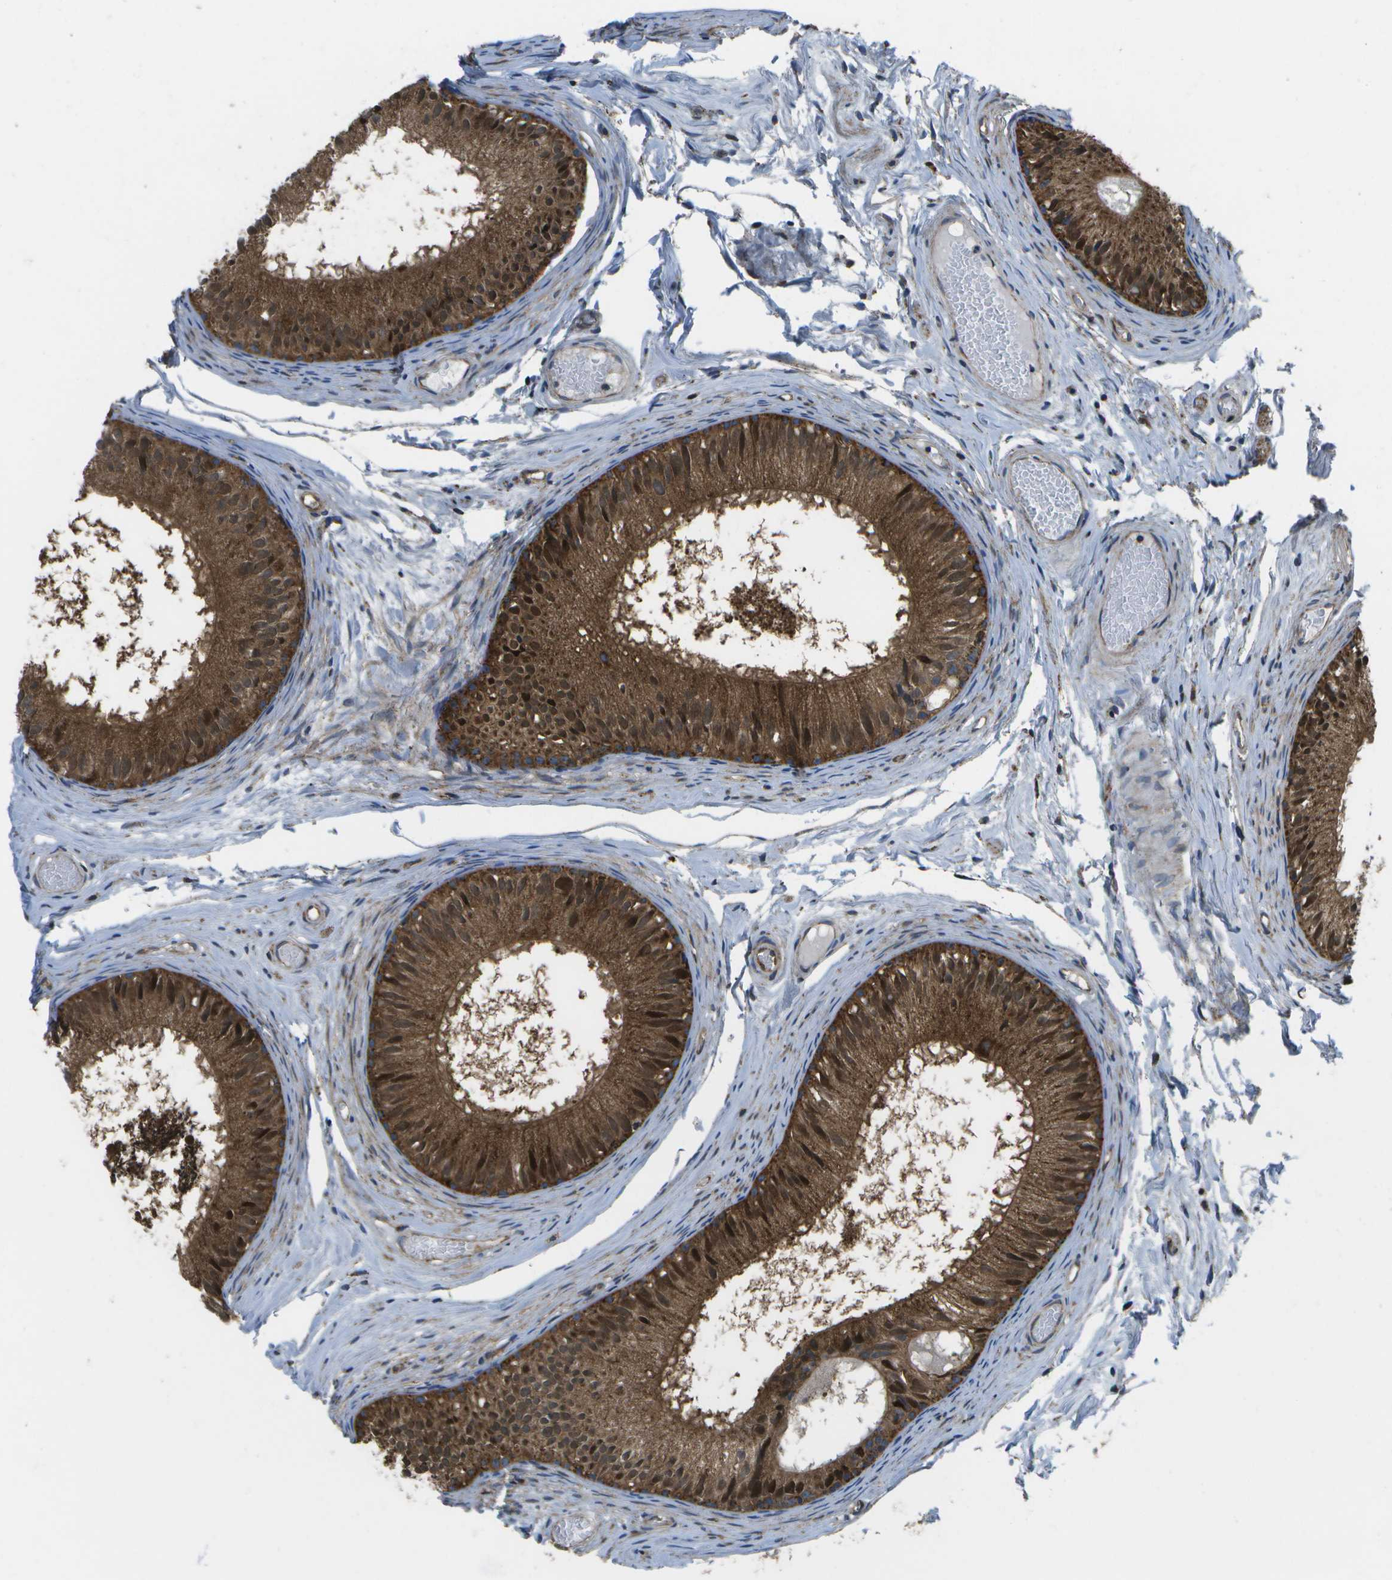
{"staining": {"intensity": "moderate", "quantity": ">75%", "location": "cytoplasmic/membranous,nuclear"}, "tissue": "epididymis", "cell_type": "Glandular cells", "image_type": "normal", "snomed": [{"axis": "morphology", "description": "Normal tissue, NOS"}, {"axis": "topography", "description": "Epididymis"}], "caption": "Human epididymis stained with a brown dye demonstrates moderate cytoplasmic/membranous,nuclear positive staining in approximately >75% of glandular cells.", "gene": "MVK", "patient": {"sex": "male", "age": 46}}